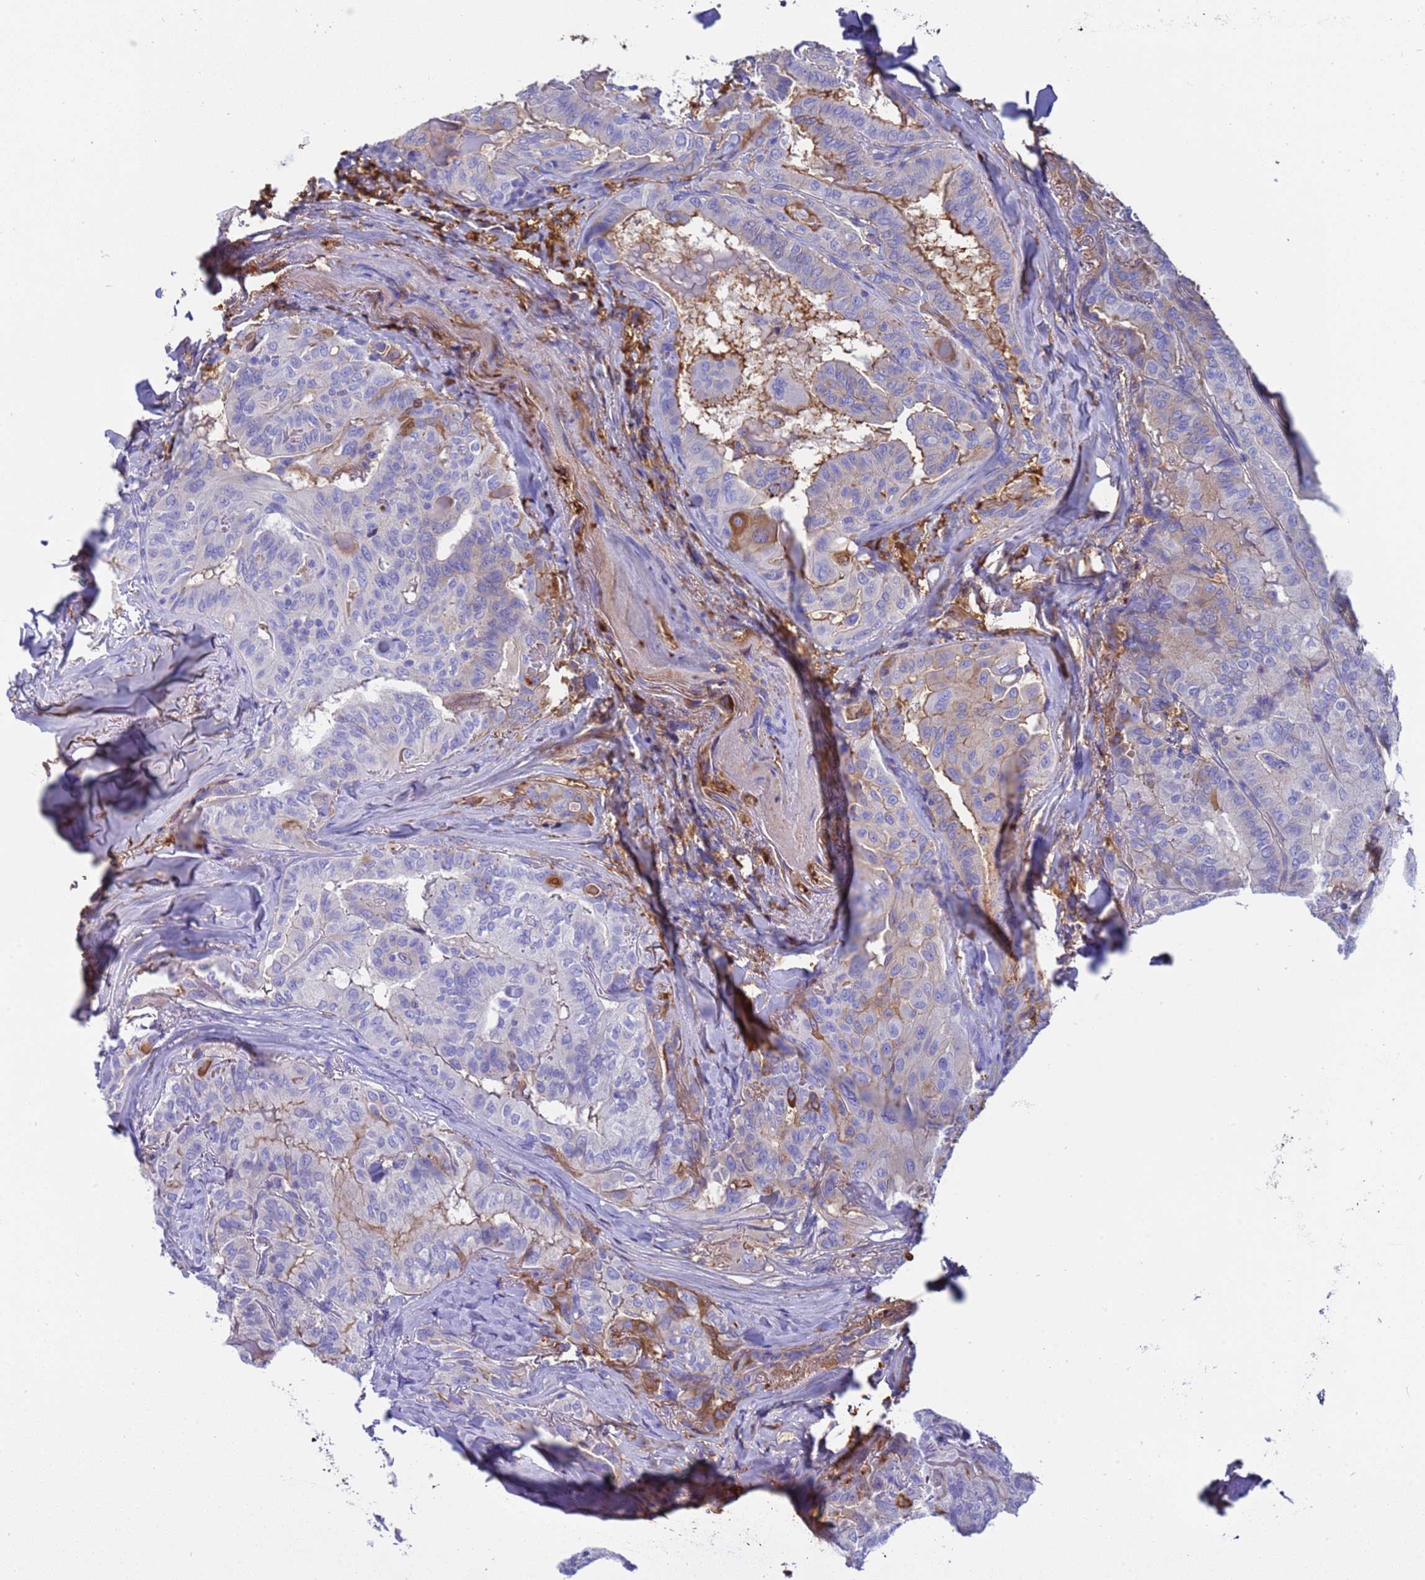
{"staining": {"intensity": "moderate", "quantity": "<25%", "location": "cytoplasmic/membranous"}, "tissue": "thyroid cancer", "cell_type": "Tumor cells", "image_type": "cancer", "snomed": [{"axis": "morphology", "description": "Papillary adenocarcinoma, NOS"}, {"axis": "topography", "description": "Thyroid gland"}], "caption": "There is low levels of moderate cytoplasmic/membranous positivity in tumor cells of thyroid cancer (papillary adenocarcinoma), as demonstrated by immunohistochemical staining (brown color).", "gene": "H1-7", "patient": {"sex": "female", "age": 68}}